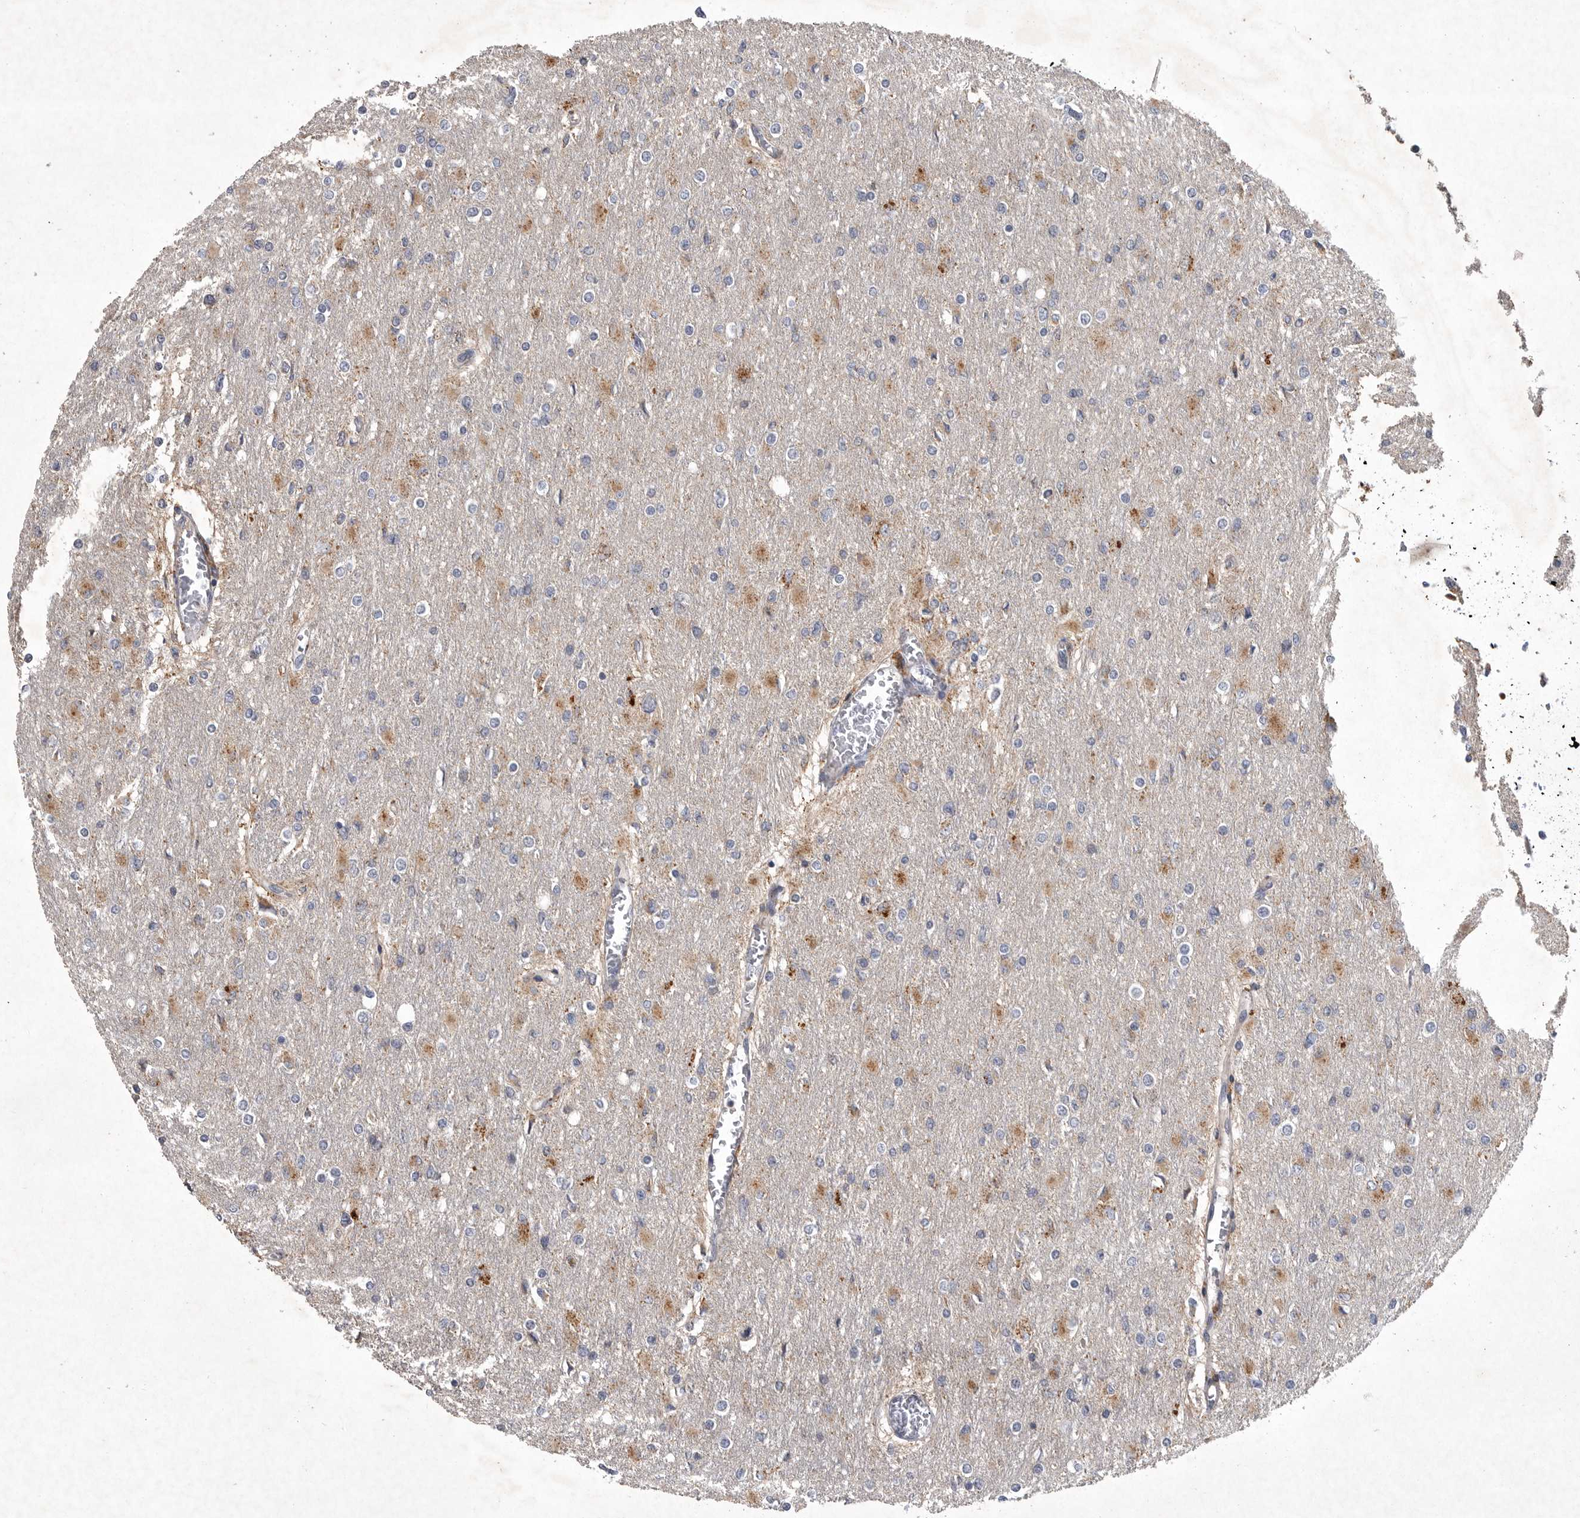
{"staining": {"intensity": "moderate", "quantity": "<25%", "location": "cytoplasmic/membranous"}, "tissue": "glioma", "cell_type": "Tumor cells", "image_type": "cancer", "snomed": [{"axis": "morphology", "description": "Glioma, malignant, High grade"}, {"axis": "topography", "description": "Cerebral cortex"}], "caption": "Human glioma stained with a brown dye shows moderate cytoplasmic/membranous positive staining in about <25% of tumor cells.", "gene": "LAMTOR3", "patient": {"sex": "female", "age": 36}}